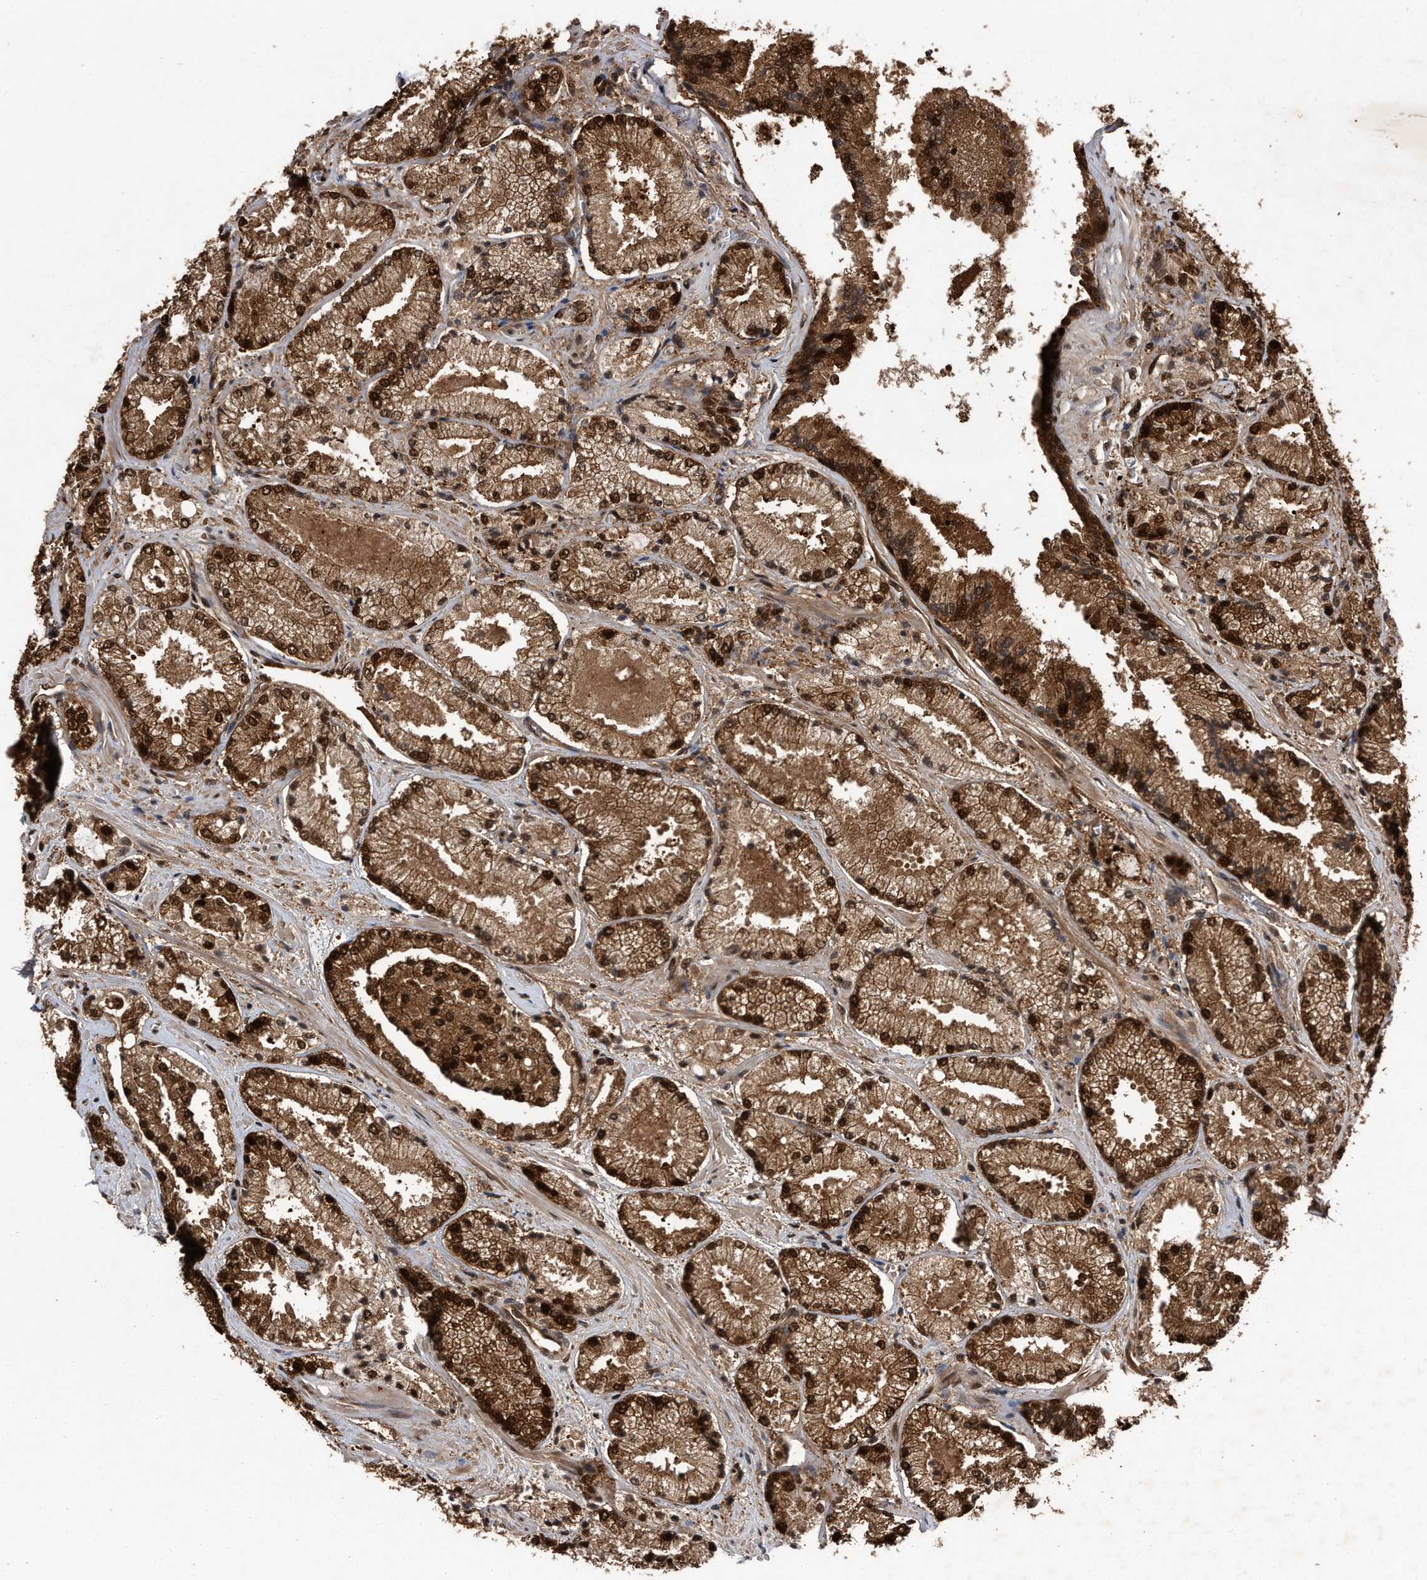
{"staining": {"intensity": "strong", "quantity": ">75%", "location": "cytoplasmic/membranous,nuclear"}, "tissue": "prostate cancer", "cell_type": "Tumor cells", "image_type": "cancer", "snomed": [{"axis": "morphology", "description": "Adenocarcinoma, High grade"}, {"axis": "topography", "description": "Prostate"}], "caption": "IHC micrograph of human prostate cancer (high-grade adenocarcinoma) stained for a protein (brown), which reveals high levels of strong cytoplasmic/membranous and nuclear expression in about >75% of tumor cells.", "gene": "RAD23B", "patient": {"sex": "male", "age": 73}}